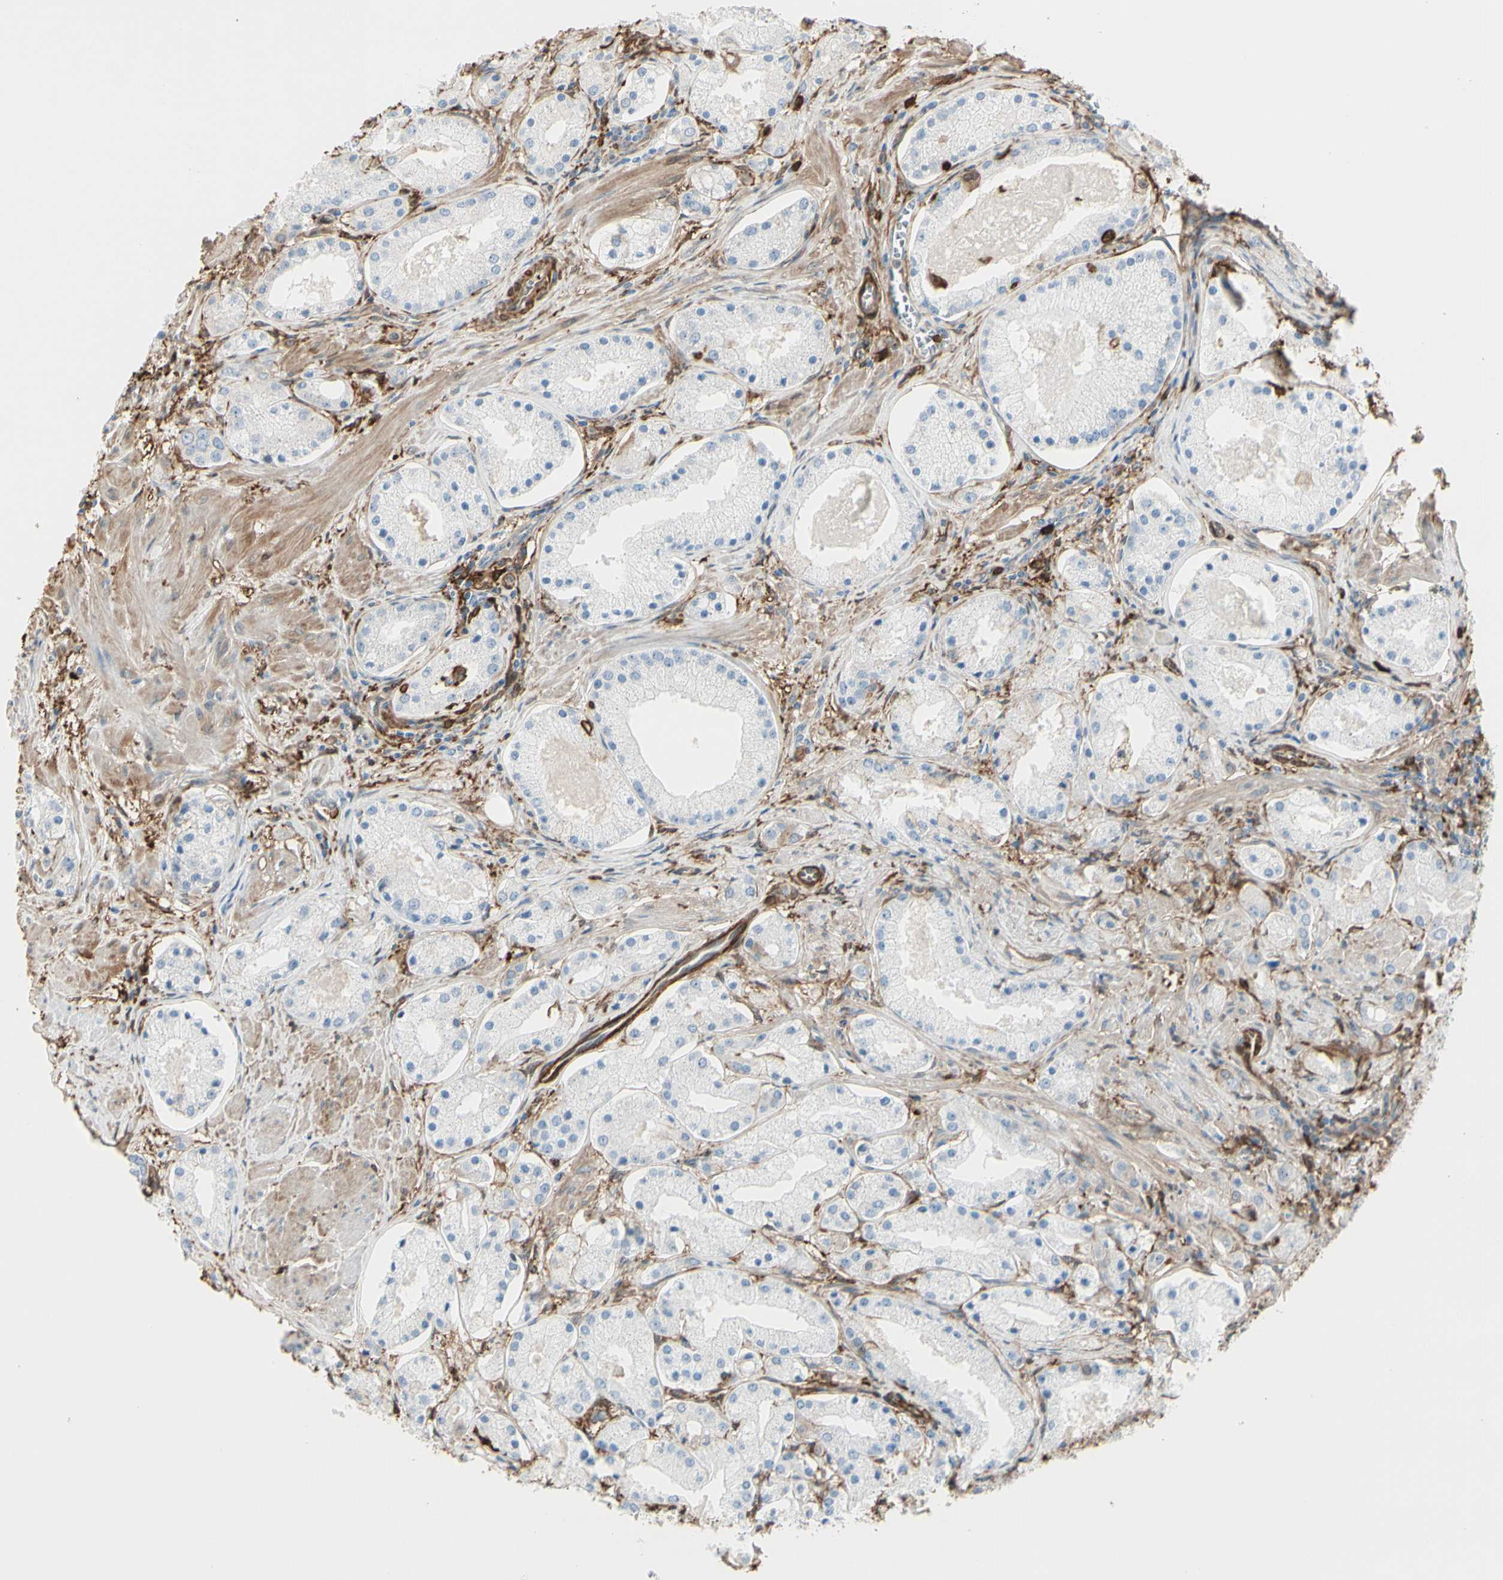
{"staining": {"intensity": "negative", "quantity": "none", "location": "none"}, "tissue": "prostate cancer", "cell_type": "Tumor cells", "image_type": "cancer", "snomed": [{"axis": "morphology", "description": "Adenocarcinoma, High grade"}, {"axis": "topography", "description": "Prostate"}], "caption": "Immunohistochemical staining of prostate adenocarcinoma (high-grade) exhibits no significant positivity in tumor cells.", "gene": "GSN", "patient": {"sex": "male", "age": 66}}